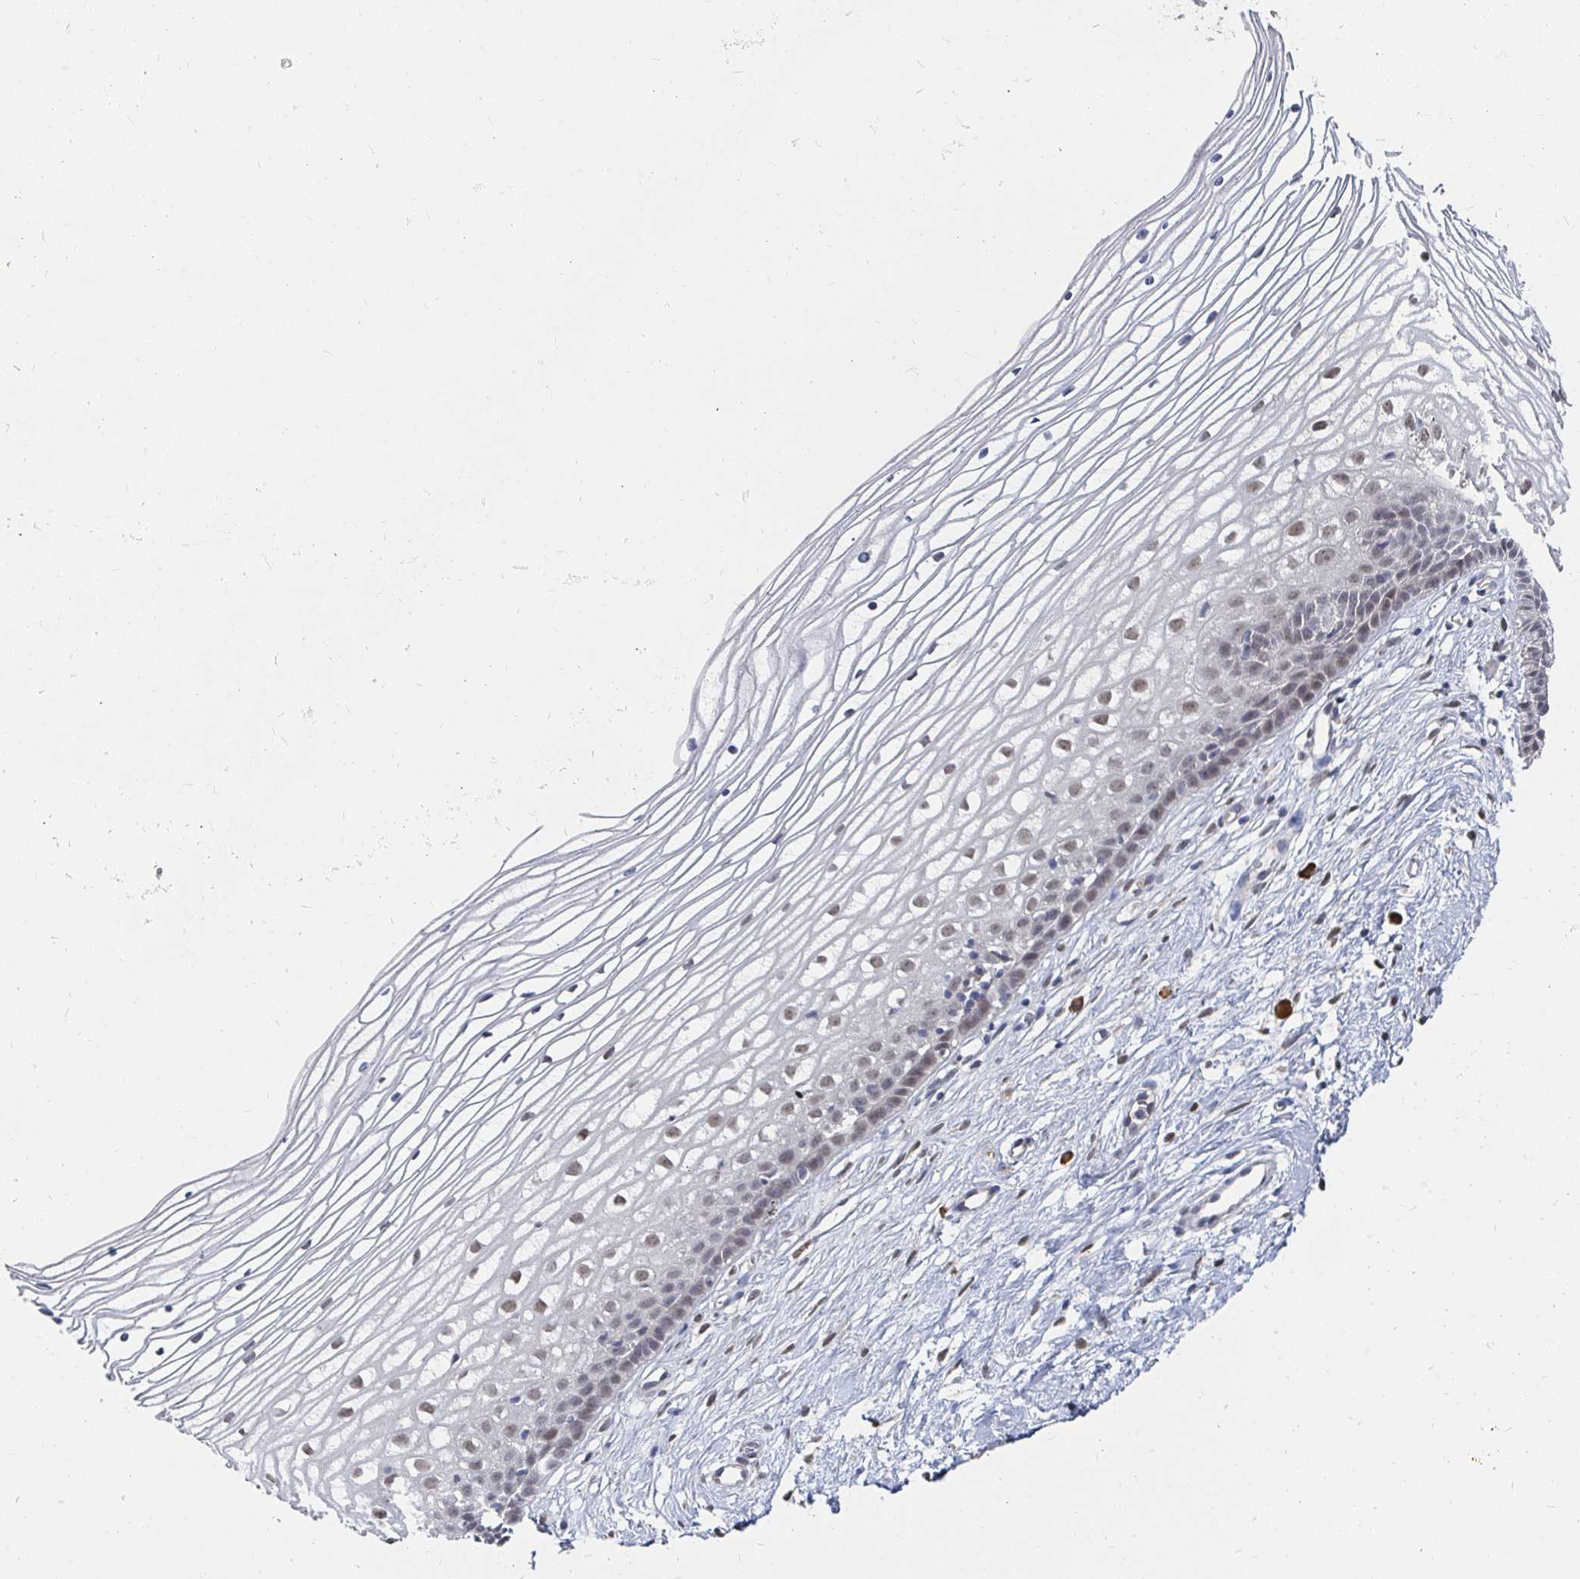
{"staining": {"intensity": "moderate", "quantity": ">75%", "location": "nuclear"}, "tissue": "cervix", "cell_type": "Glandular cells", "image_type": "normal", "snomed": [{"axis": "morphology", "description": "Normal tissue, NOS"}, {"axis": "topography", "description": "Cervix"}], "caption": "Moderate nuclear protein staining is seen in about >75% of glandular cells in cervix. (DAB IHC, brown staining for protein, blue staining for nuclei).", "gene": "MEIS1", "patient": {"sex": "female", "age": 40}}